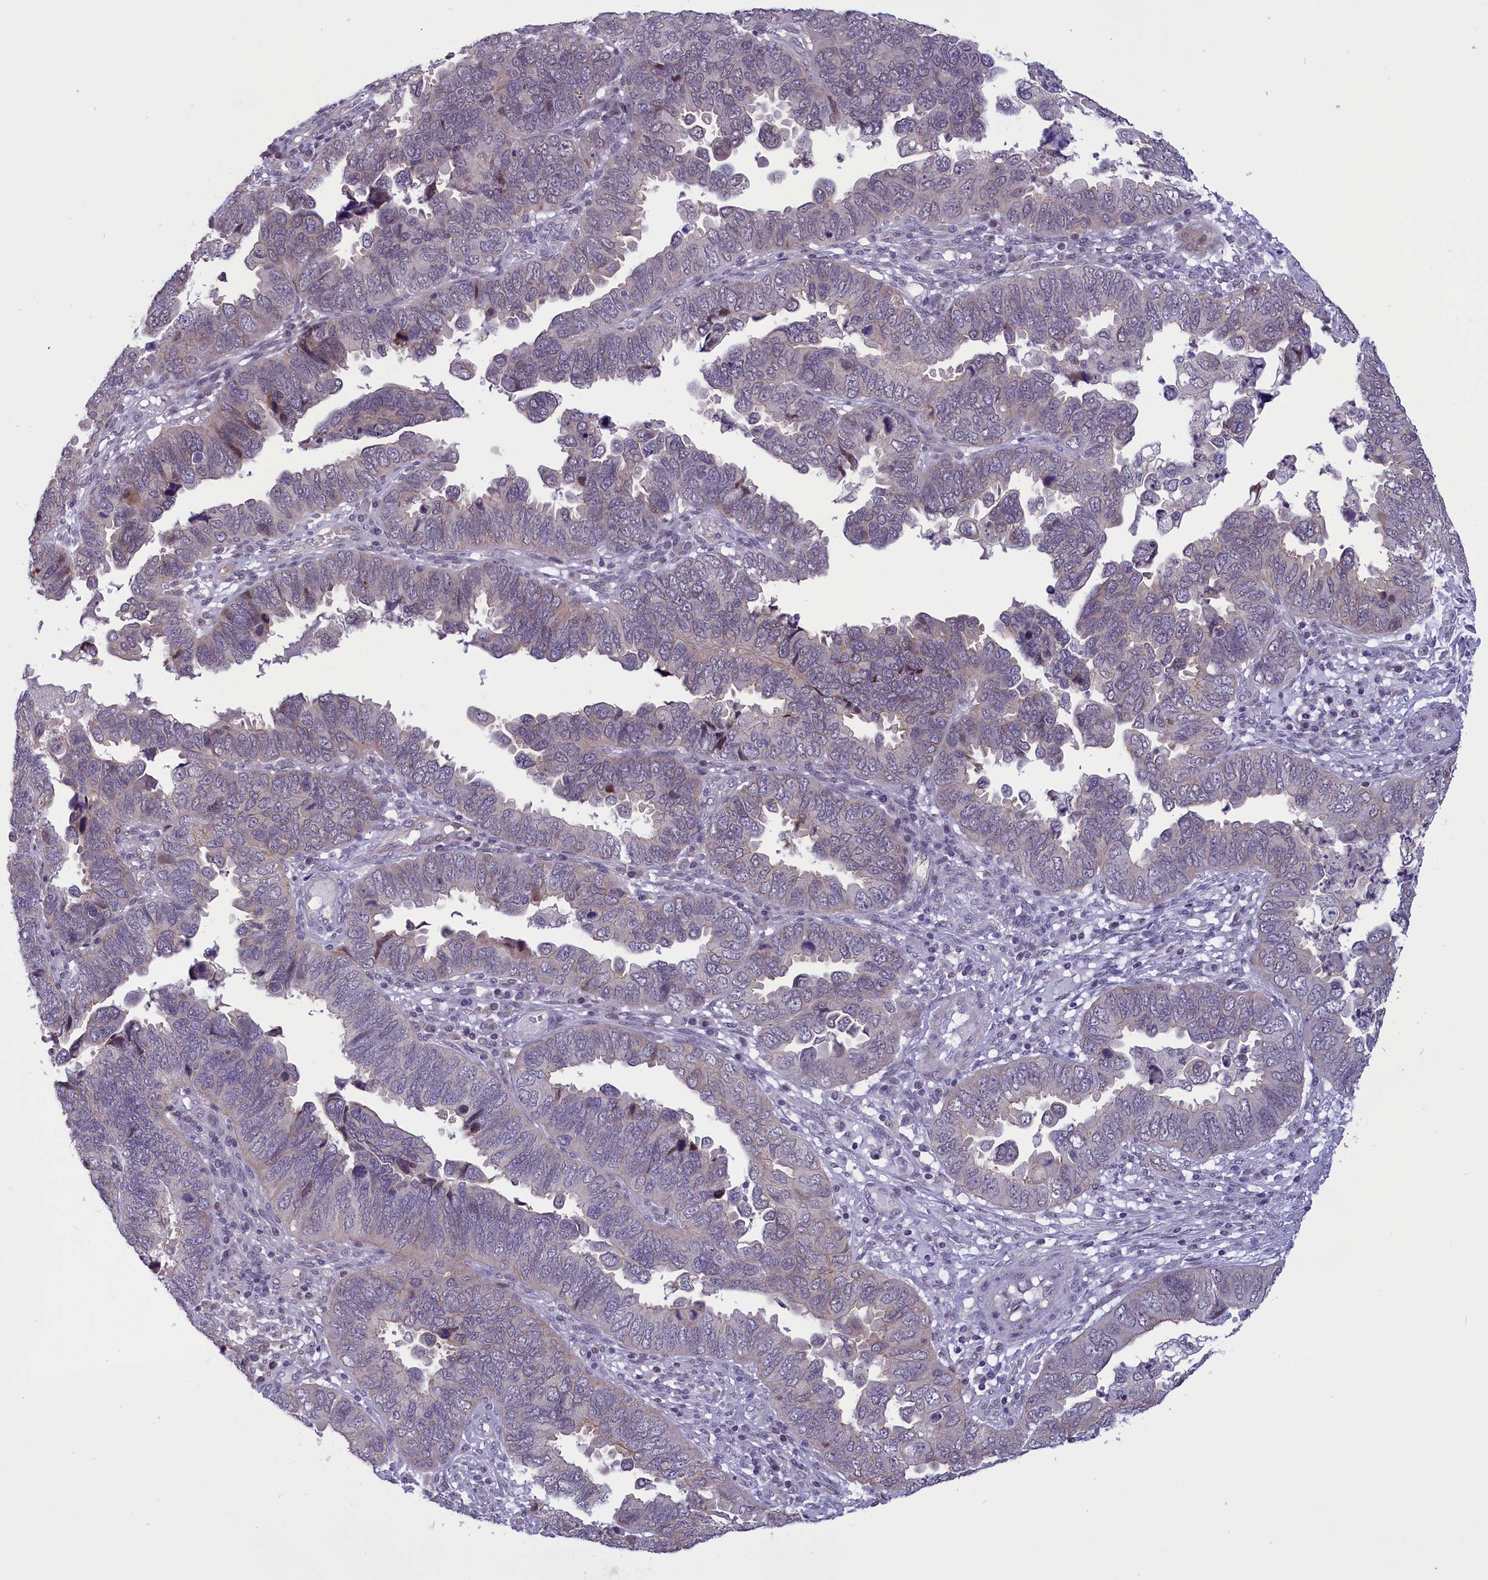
{"staining": {"intensity": "negative", "quantity": "none", "location": "none"}, "tissue": "endometrial cancer", "cell_type": "Tumor cells", "image_type": "cancer", "snomed": [{"axis": "morphology", "description": "Adenocarcinoma, NOS"}, {"axis": "topography", "description": "Endometrium"}], "caption": "Endometrial cancer was stained to show a protein in brown. There is no significant staining in tumor cells.", "gene": "CORO2A", "patient": {"sex": "female", "age": 79}}